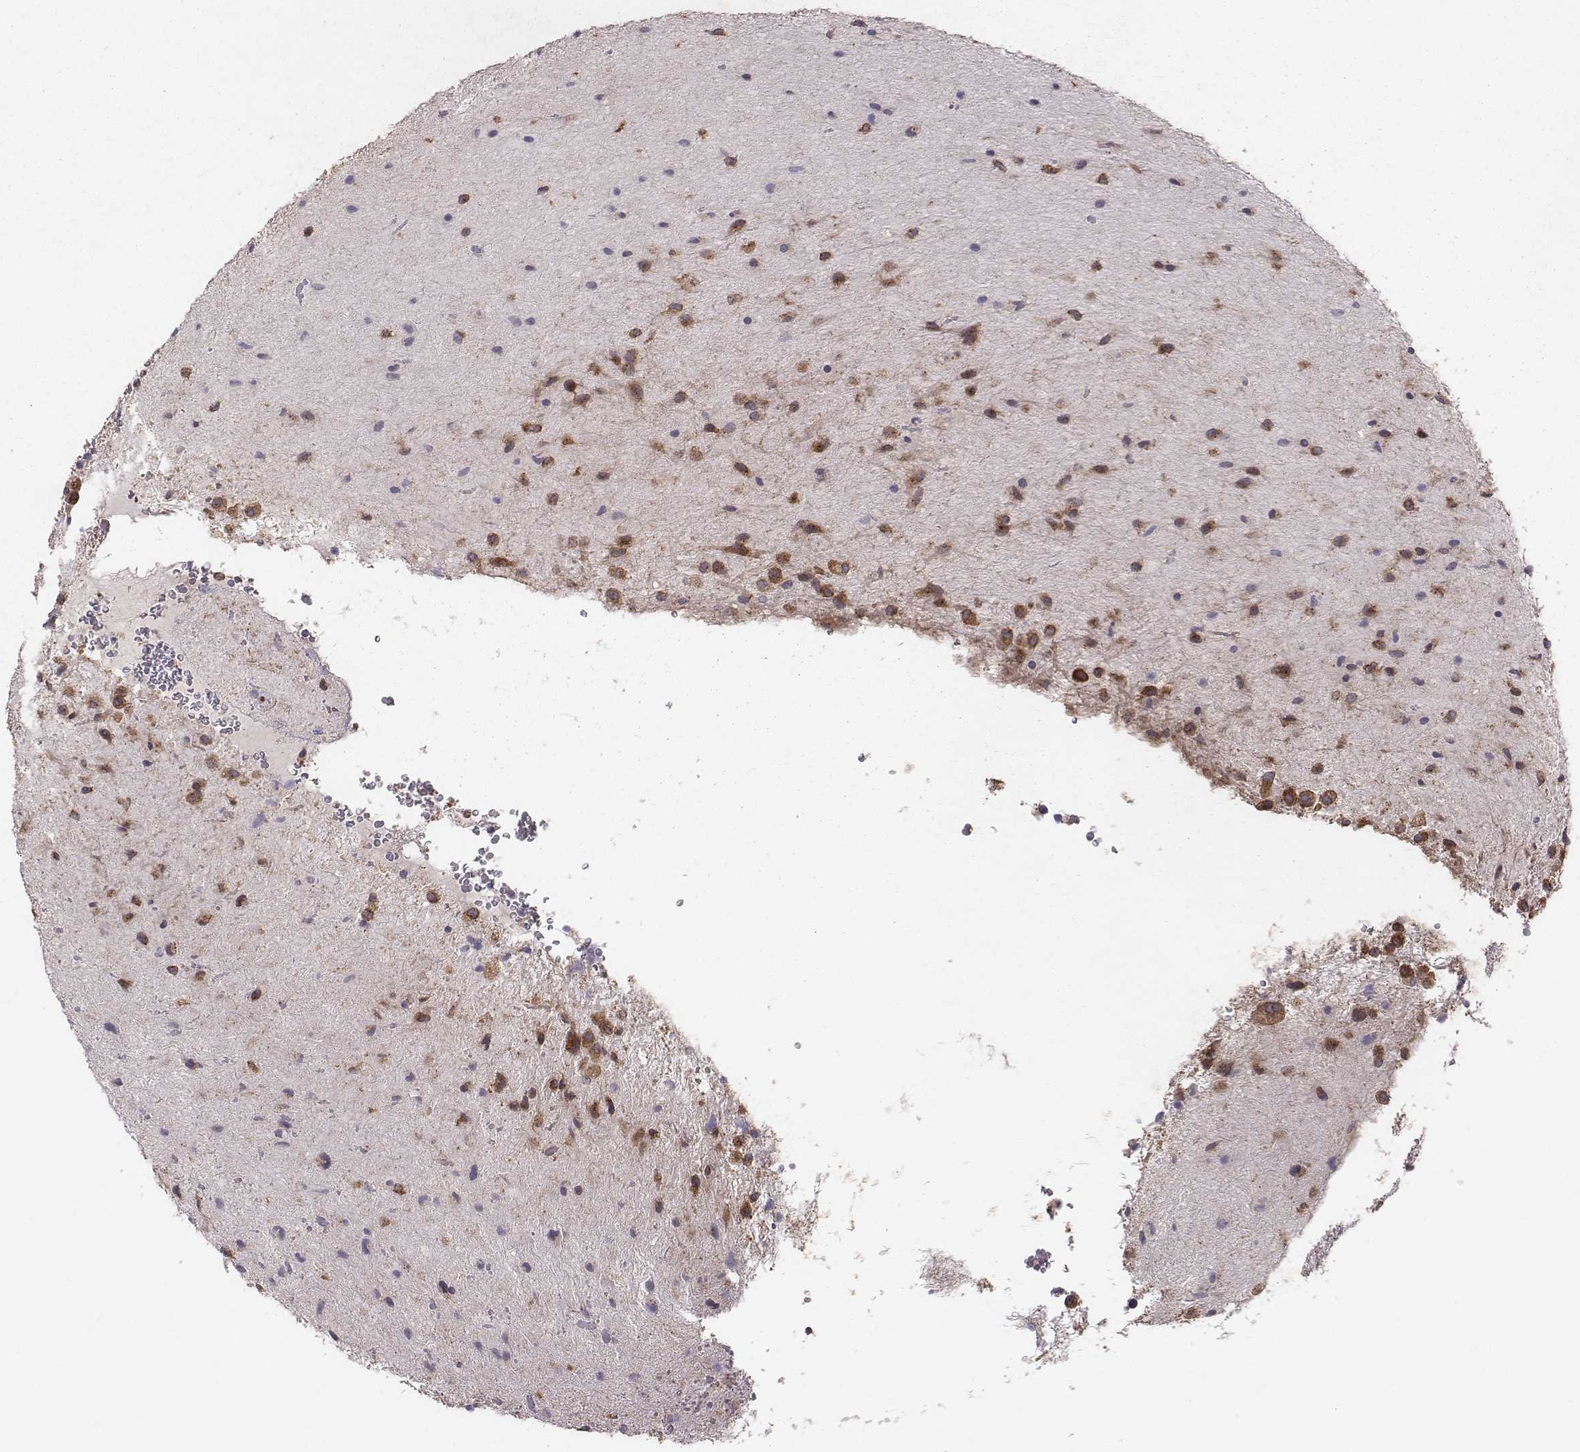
{"staining": {"intensity": "moderate", "quantity": ">75%", "location": "cytoplasmic/membranous"}, "tissue": "glioma", "cell_type": "Tumor cells", "image_type": "cancer", "snomed": [{"axis": "morphology", "description": "Glioma, malignant, Low grade"}, {"axis": "topography", "description": "Cerebellum"}], "caption": "Protein analysis of glioma tissue displays moderate cytoplasmic/membranous expression in about >75% of tumor cells.", "gene": "TXLNA", "patient": {"sex": "female", "age": 14}}